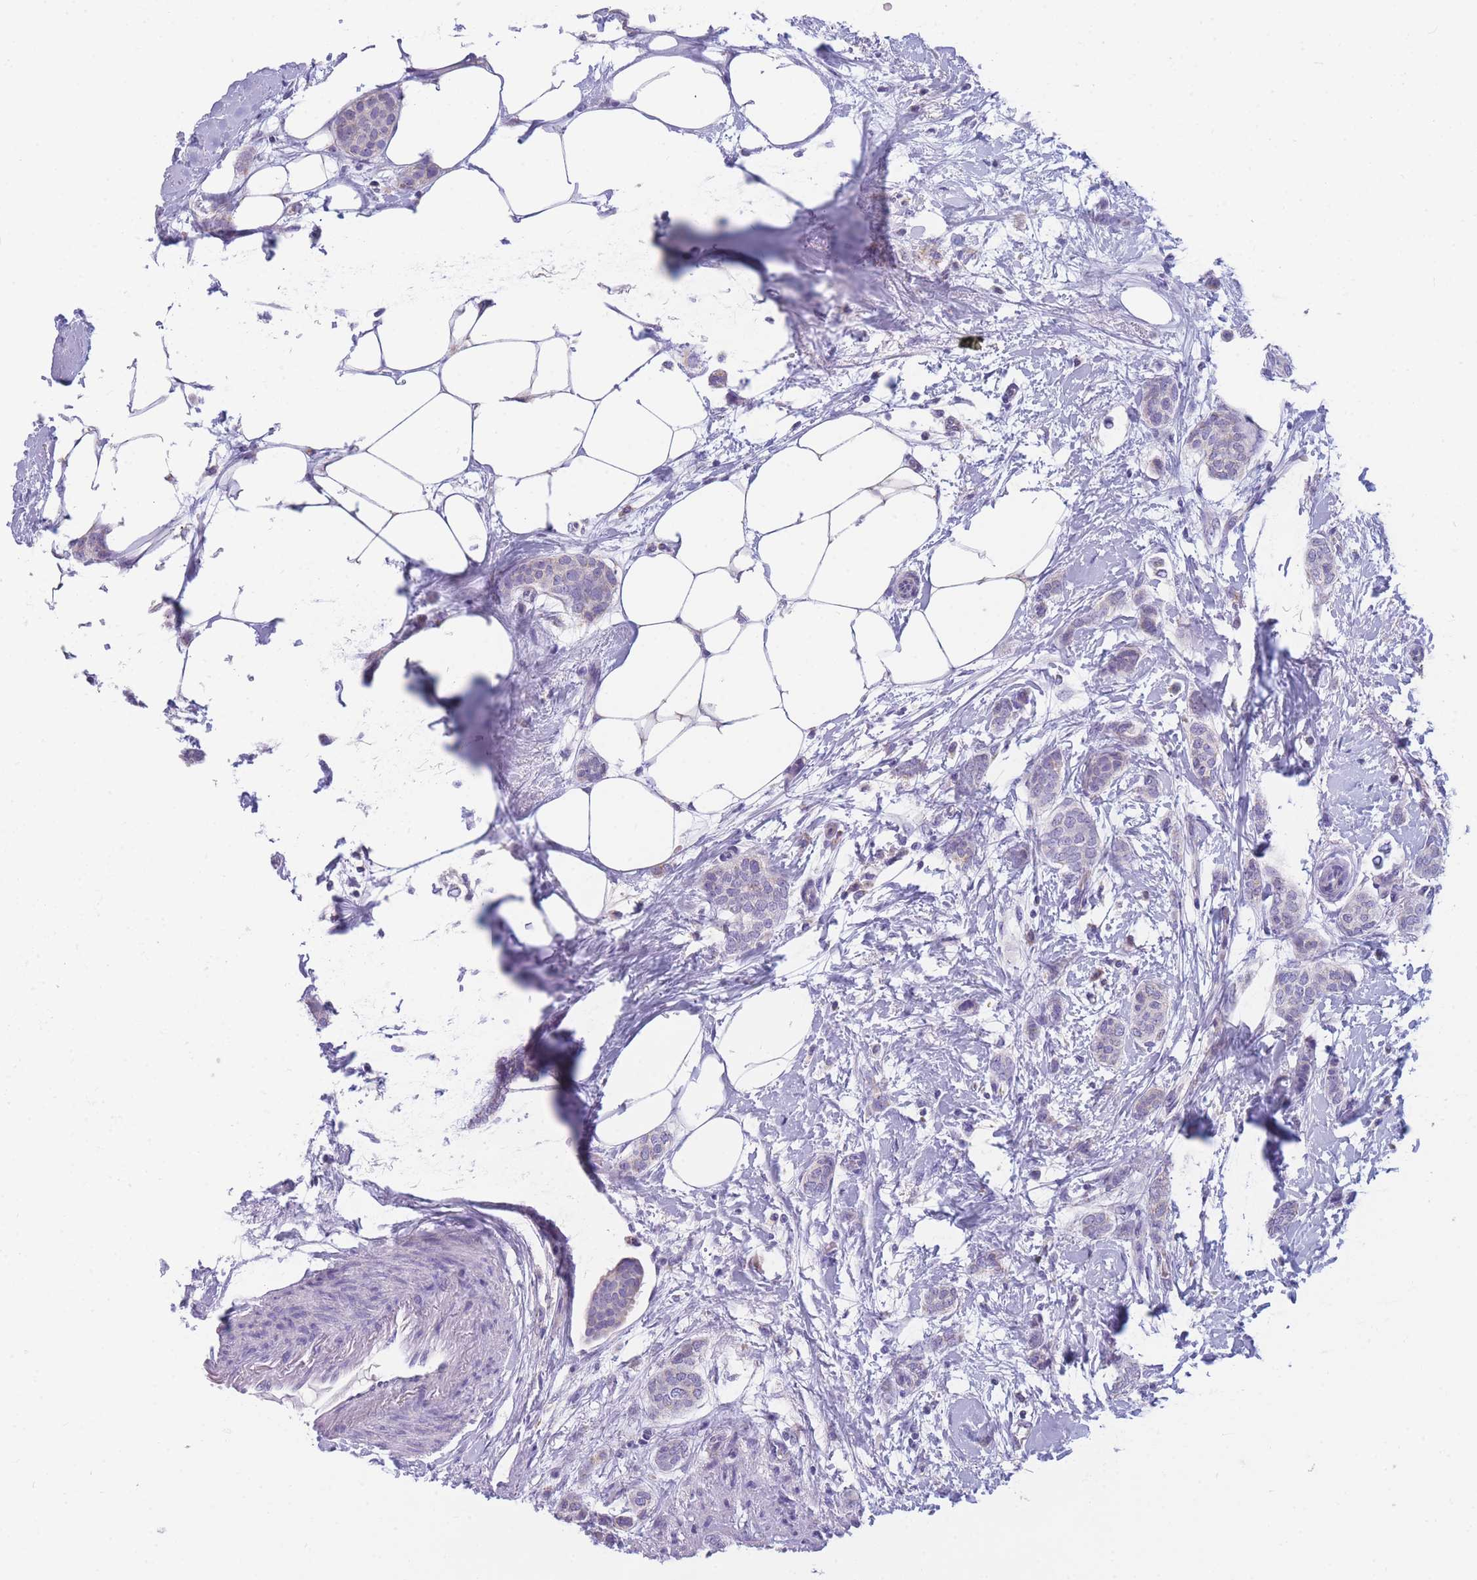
{"staining": {"intensity": "negative", "quantity": "none", "location": "none"}, "tissue": "breast cancer", "cell_type": "Tumor cells", "image_type": "cancer", "snomed": [{"axis": "morphology", "description": "Duct carcinoma"}, {"axis": "topography", "description": "Breast"}], "caption": "The micrograph shows no significant expression in tumor cells of breast invasive ductal carcinoma.", "gene": "DHRS11", "patient": {"sex": "female", "age": 72}}